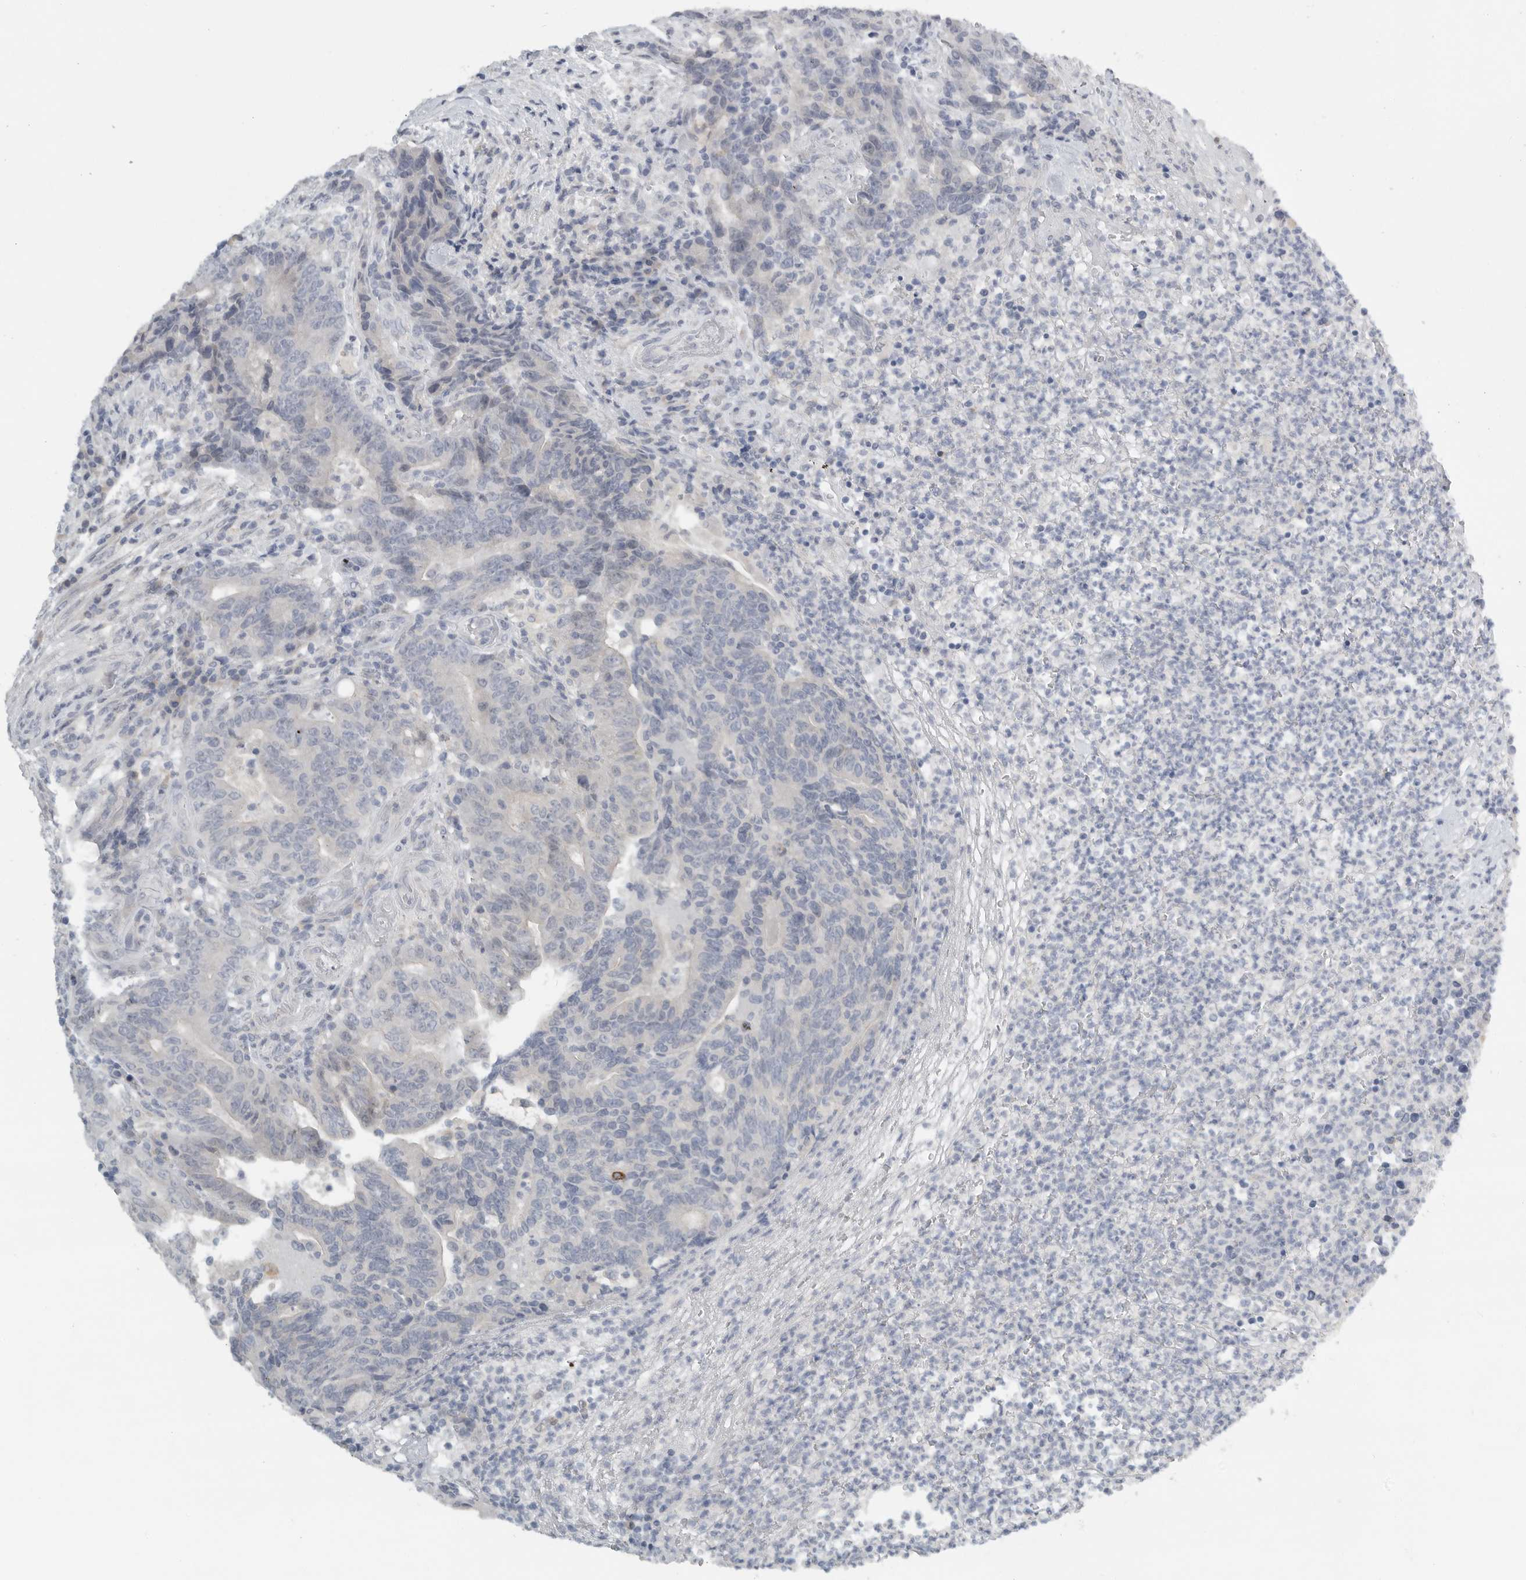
{"staining": {"intensity": "negative", "quantity": "none", "location": "none"}, "tissue": "colorectal cancer", "cell_type": "Tumor cells", "image_type": "cancer", "snomed": [{"axis": "morphology", "description": "Normal tissue, NOS"}, {"axis": "morphology", "description": "Adenocarcinoma, NOS"}, {"axis": "topography", "description": "Colon"}], "caption": "A high-resolution micrograph shows immunohistochemistry staining of adenocarcinoma (colorectal), which demonstrates no significant positivity in tumor cells. (DAB (3,3'-diaminobenzidine) IHC visualized using brightfield microscopy, high magnification).", "gene": "PAM", "patient": {"sex": "female", "age": 75}}